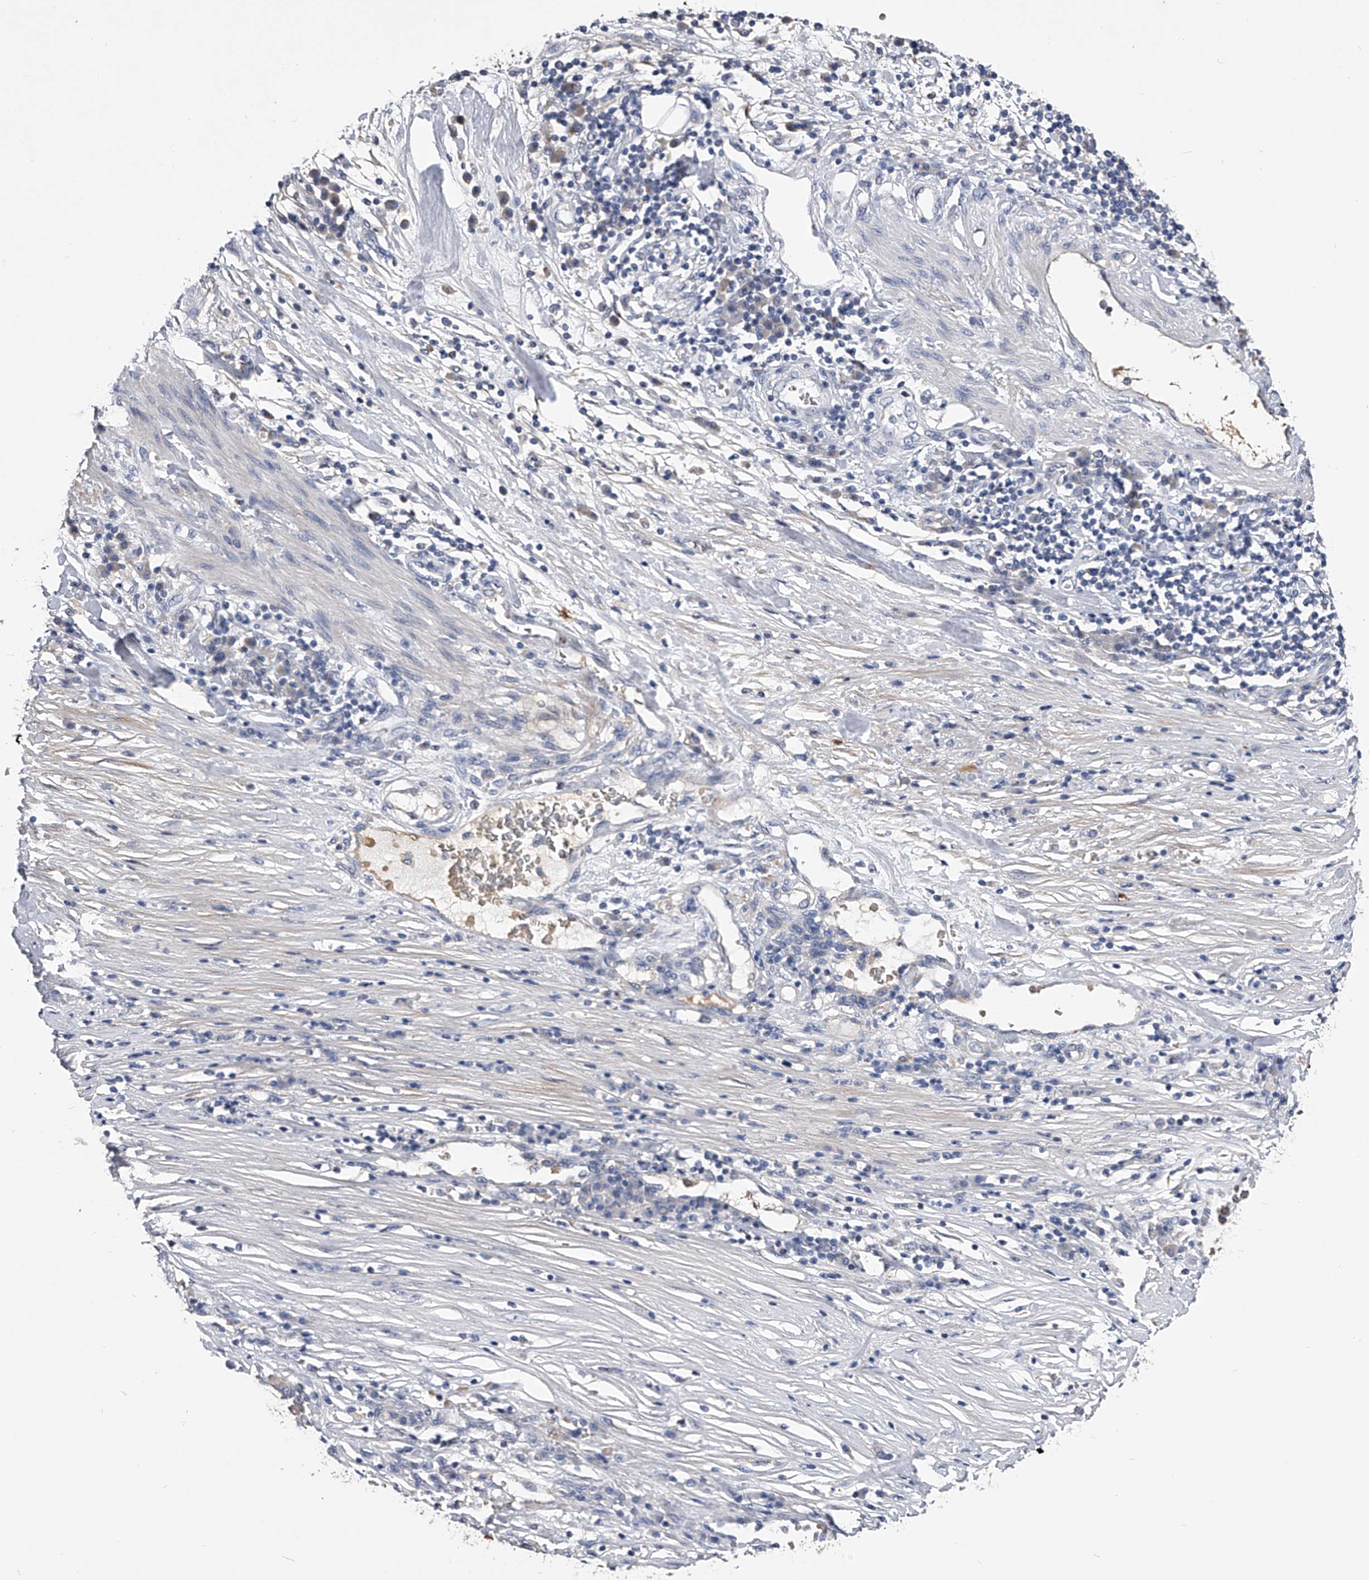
{"staining": {"intensity": "negative", "quantity": "none", "location": "none"}, "tissue": "pancreatic cancer", "cell_type": "Tumor cells", "image_type": "cancer", "snomed": [{"axis": "morphology", "description": "Adenocarcinoma, NOS"}, {"axis": "topography", "description": "Pancreas"}], "caption": "Immunohistochemistry micrograph of neoplastic tissue: human pancreatic adenocarcinoma stained with DAB reveals no significant protein expression in tumor cells.", "gene": "MDN1", "patient": {"sex": "female", "age": 61}}